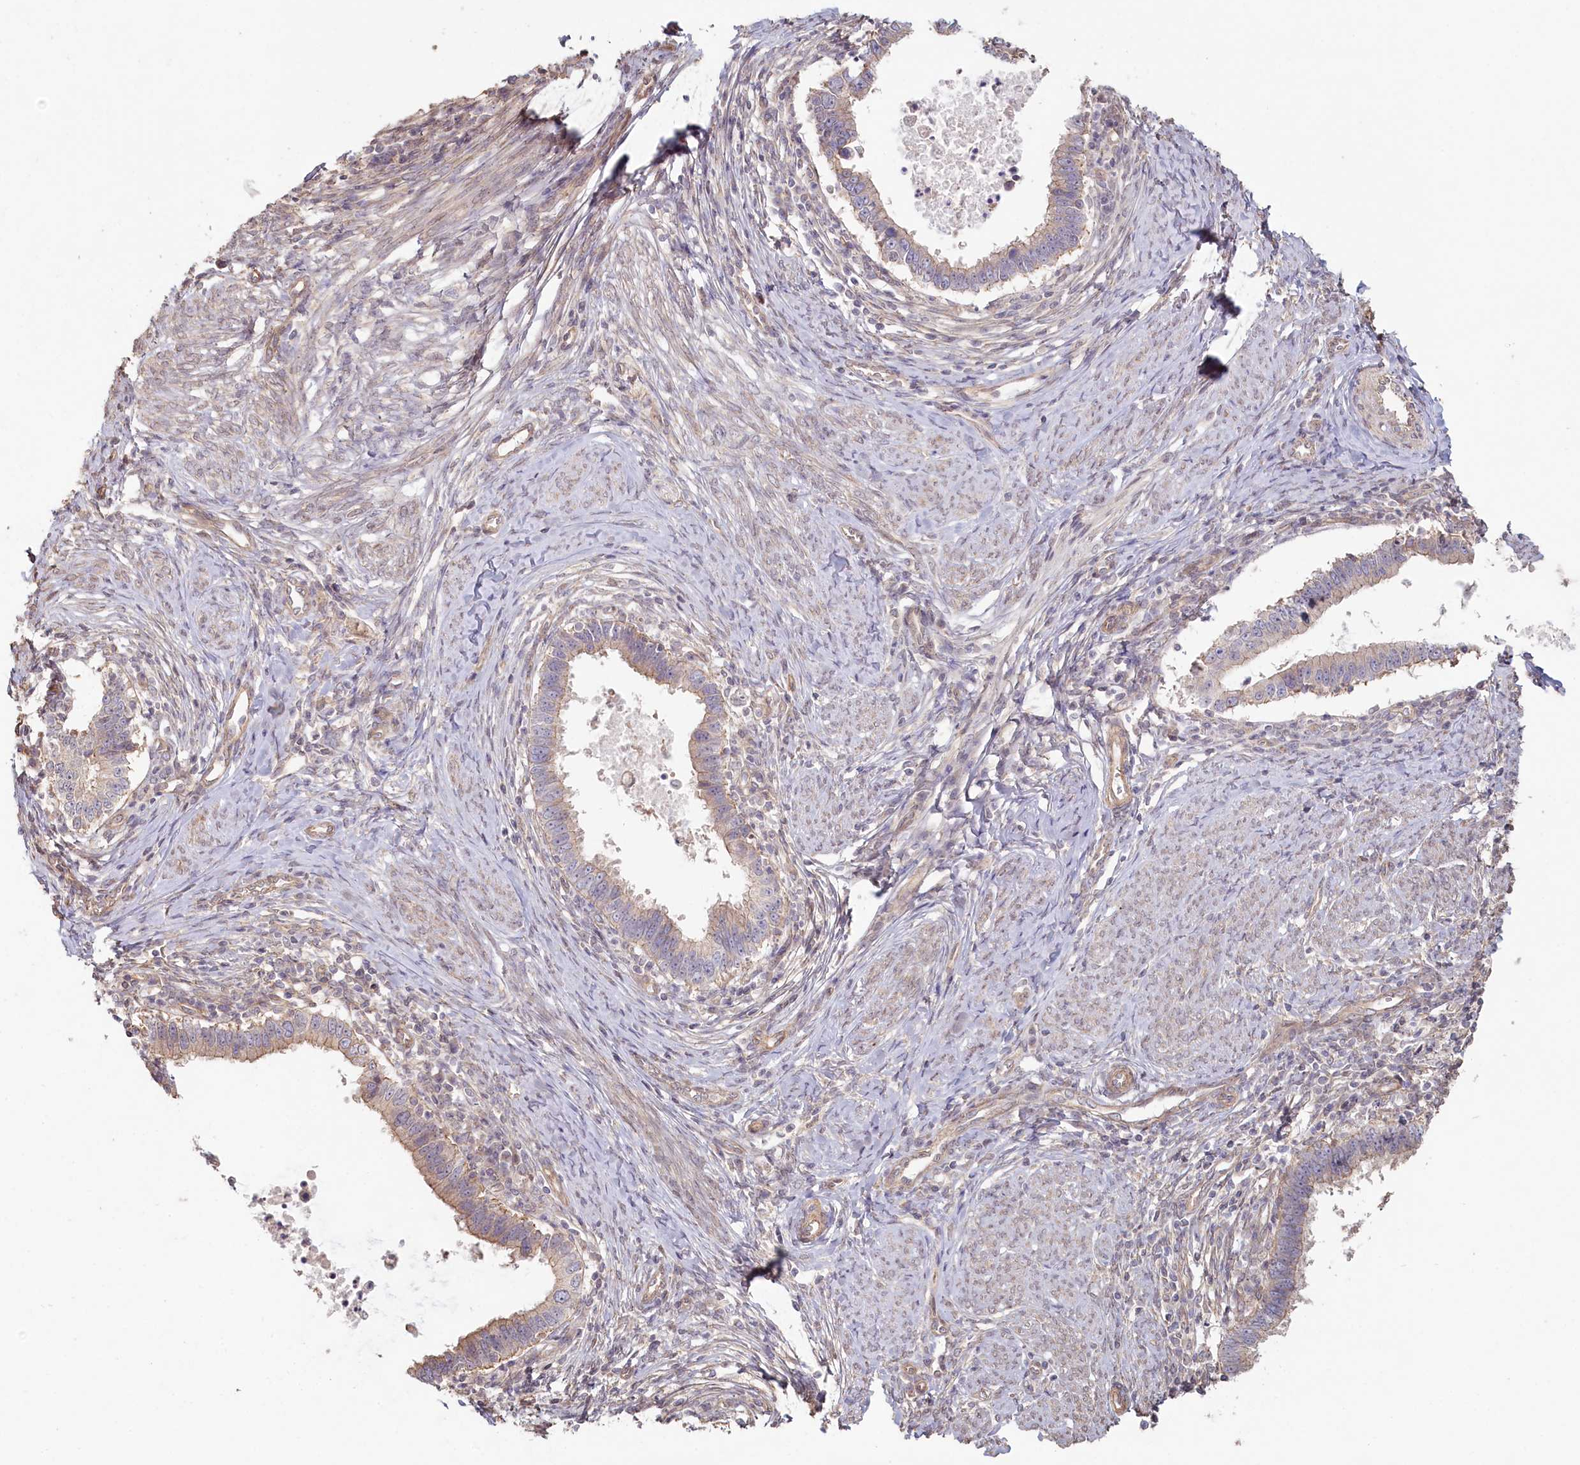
{"staining": {"intensity": "weak", "quantity": "25%-75%", "location": "cytoplasmic/membranous"}, "tissue": "cervical cancer", "cell_type": "Tumor cells", "image_type": "cancer", "snomed": [{"axis": "morphology", "description": "Adenocarcinoma, NOS"}, {"axis": "topography", "description": "Cervix"}], "caption": "IHC photomicrograph of cervical adenocarcinoma stained for a protein (brown), which reveals low levels of weak cytoplasmic/membranous staining in about 25%-75% of tumor cells.", "gene": "TCHP", "patient": {"sex": "female", "age": 36}}